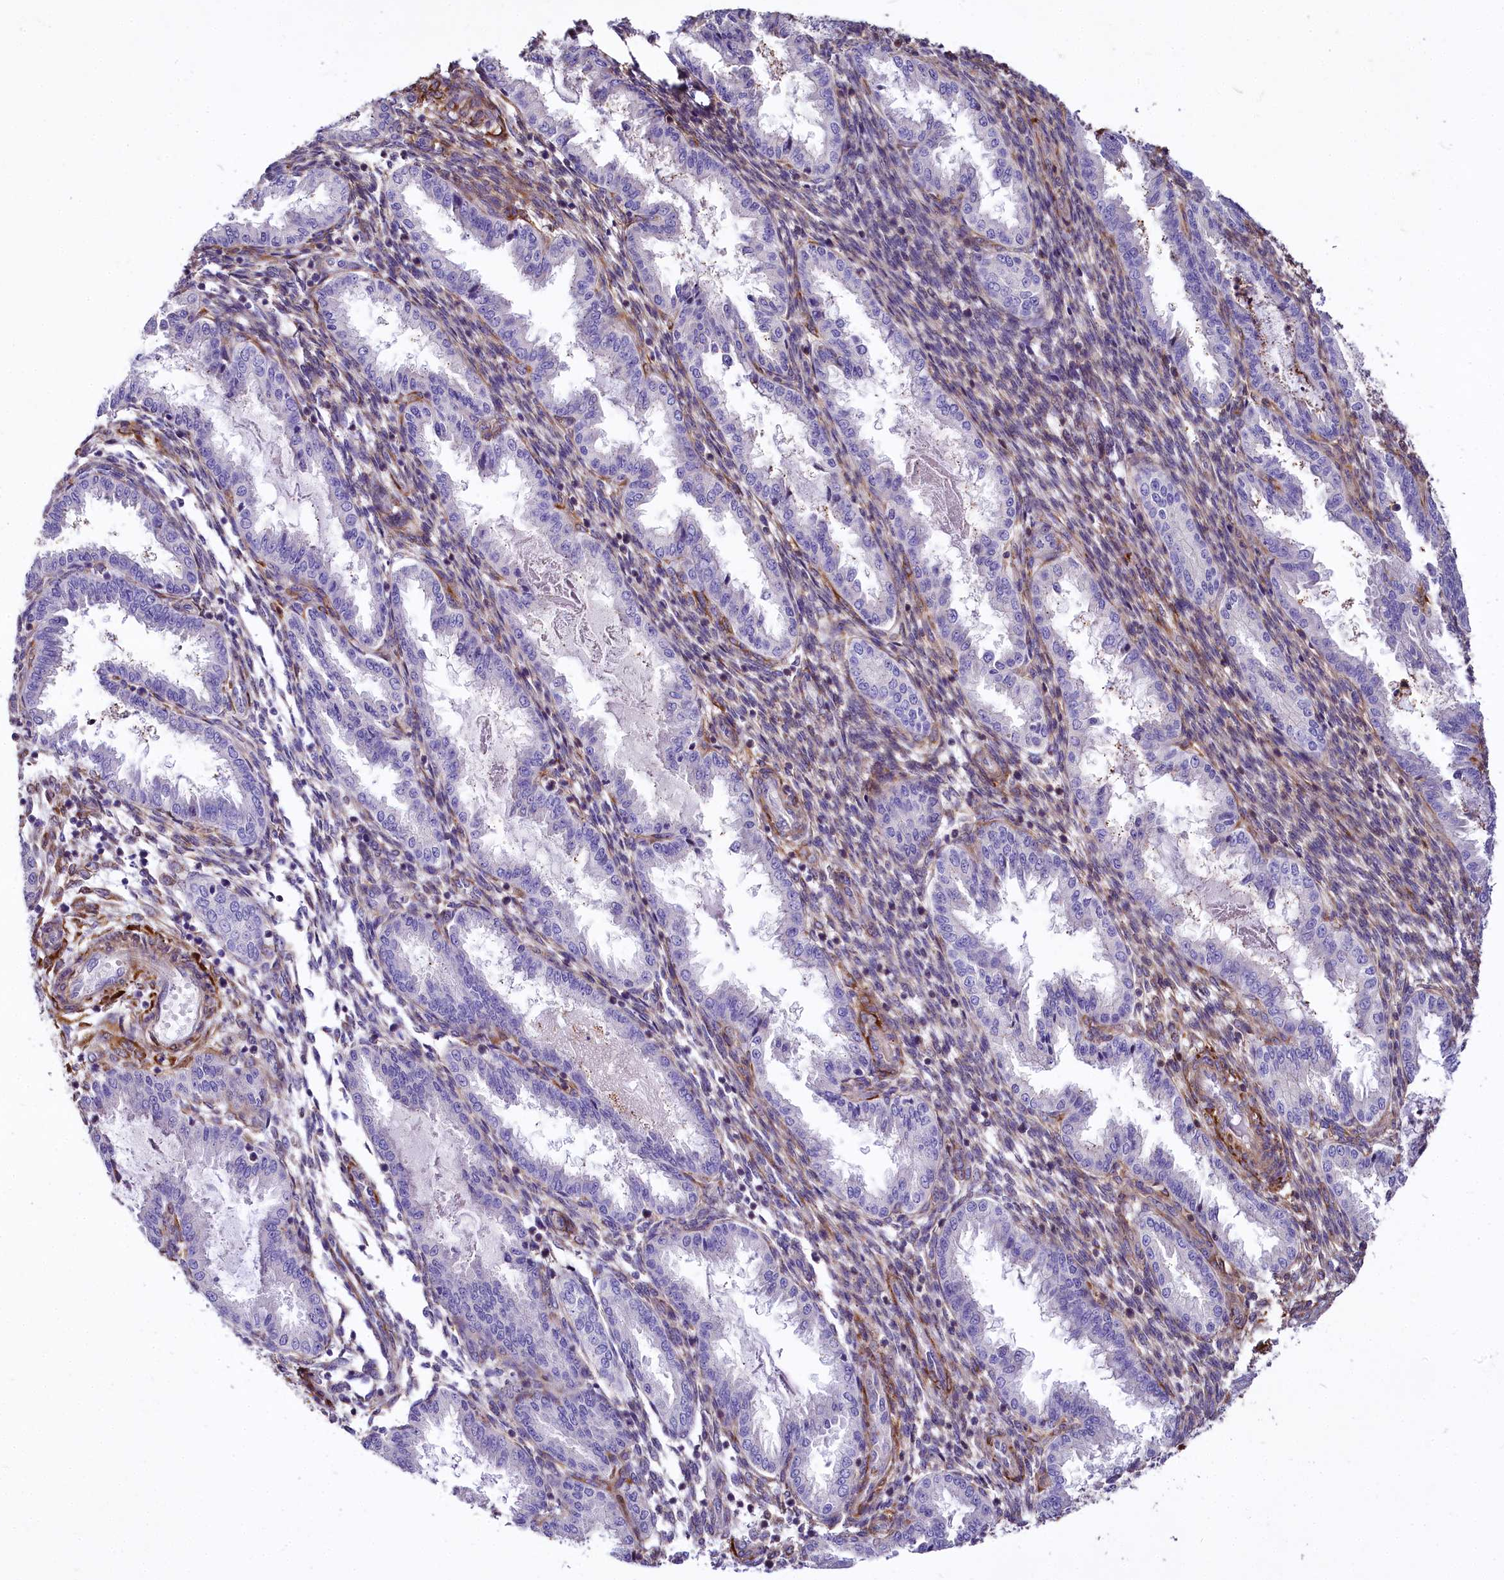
{"staining": {"intensity": "weak", "quantity": "<25%", "location": "cytoplasmic/membranous"}, "tissue": "endometrium", "cell_type": "Cells in endometrial stroma", "image_type": "normal", "snomed": [{"axis": "morphology", "description": "Normal tissue, NOS"}, {"axis": "topography", "description": "Endometrium"}], "caption": "This is an immunohistochemistry (IHC) image of unremarkable endometrium. There is no expression in cells in endometrial stroma.", "gene": "FCHSD2", "patient": {"sex": "female", "age": 33}}